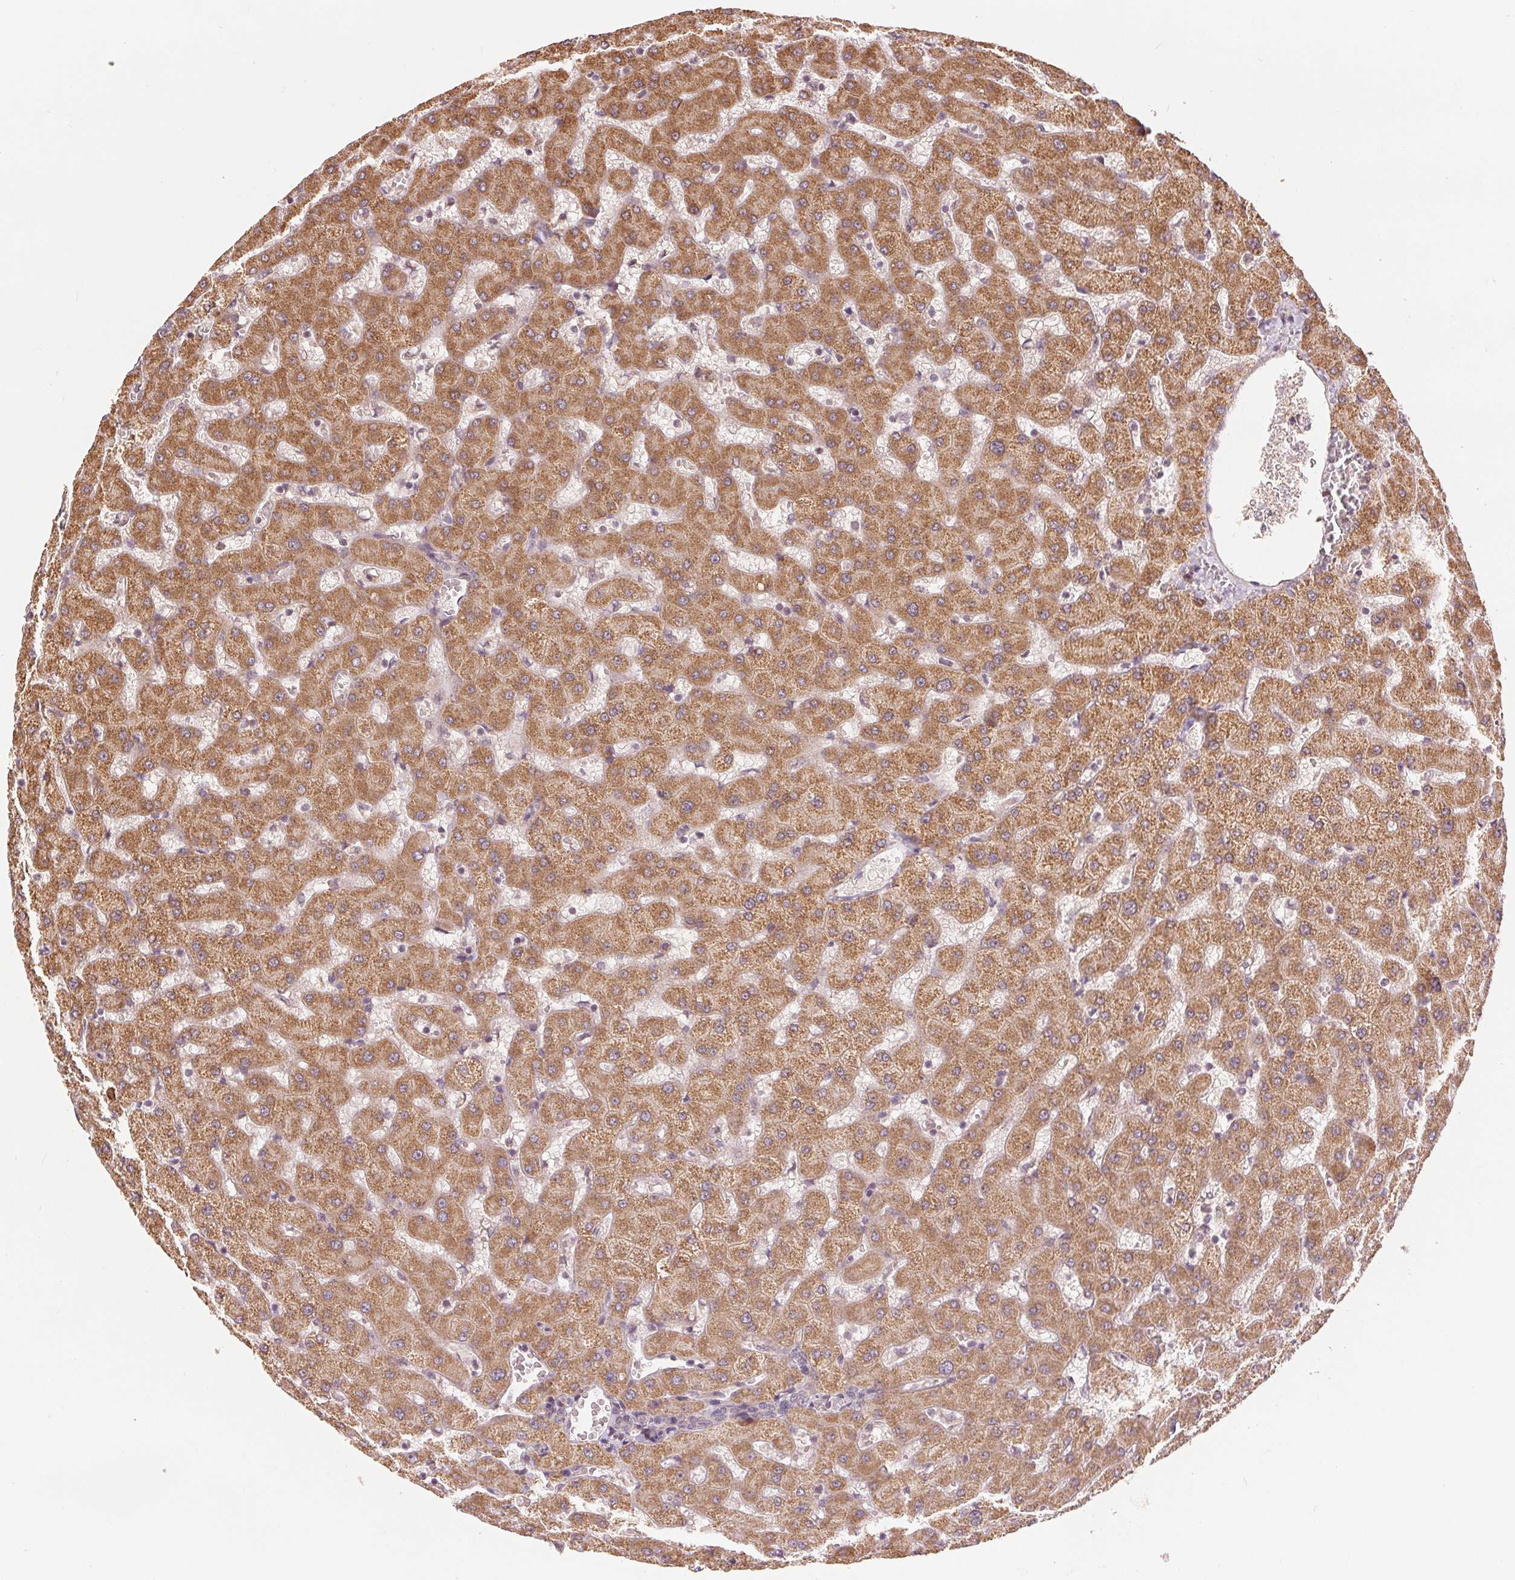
{"staining": {"intensity": "weak", "quantity": "<25%", "location": "cytoplasmic/membranous"}, "tissue": "liver", "cell_type": "Cholangiocytes", "image_type": "normal", "snomed": [{"axis": "morphology", "description": "Normal tissue, NOS"}, {"axis": "topography", "description": "Liver"}], "caption": "This histopathology image is of unremarkable liver stained with immunohistochemistry to label a protein in brown with the nuclei are counter-stained blue. There is no expression in cholangiocytes. (Stains: DAB (3,3'-diaminobenzidine) immunohistochemistry (IHC) with hematoxylin counter stain, Microscopy: brightfield microscopy at high magnification).", "gene": "SLC20A1", "patient": {"sex": "female", "age": 63}}